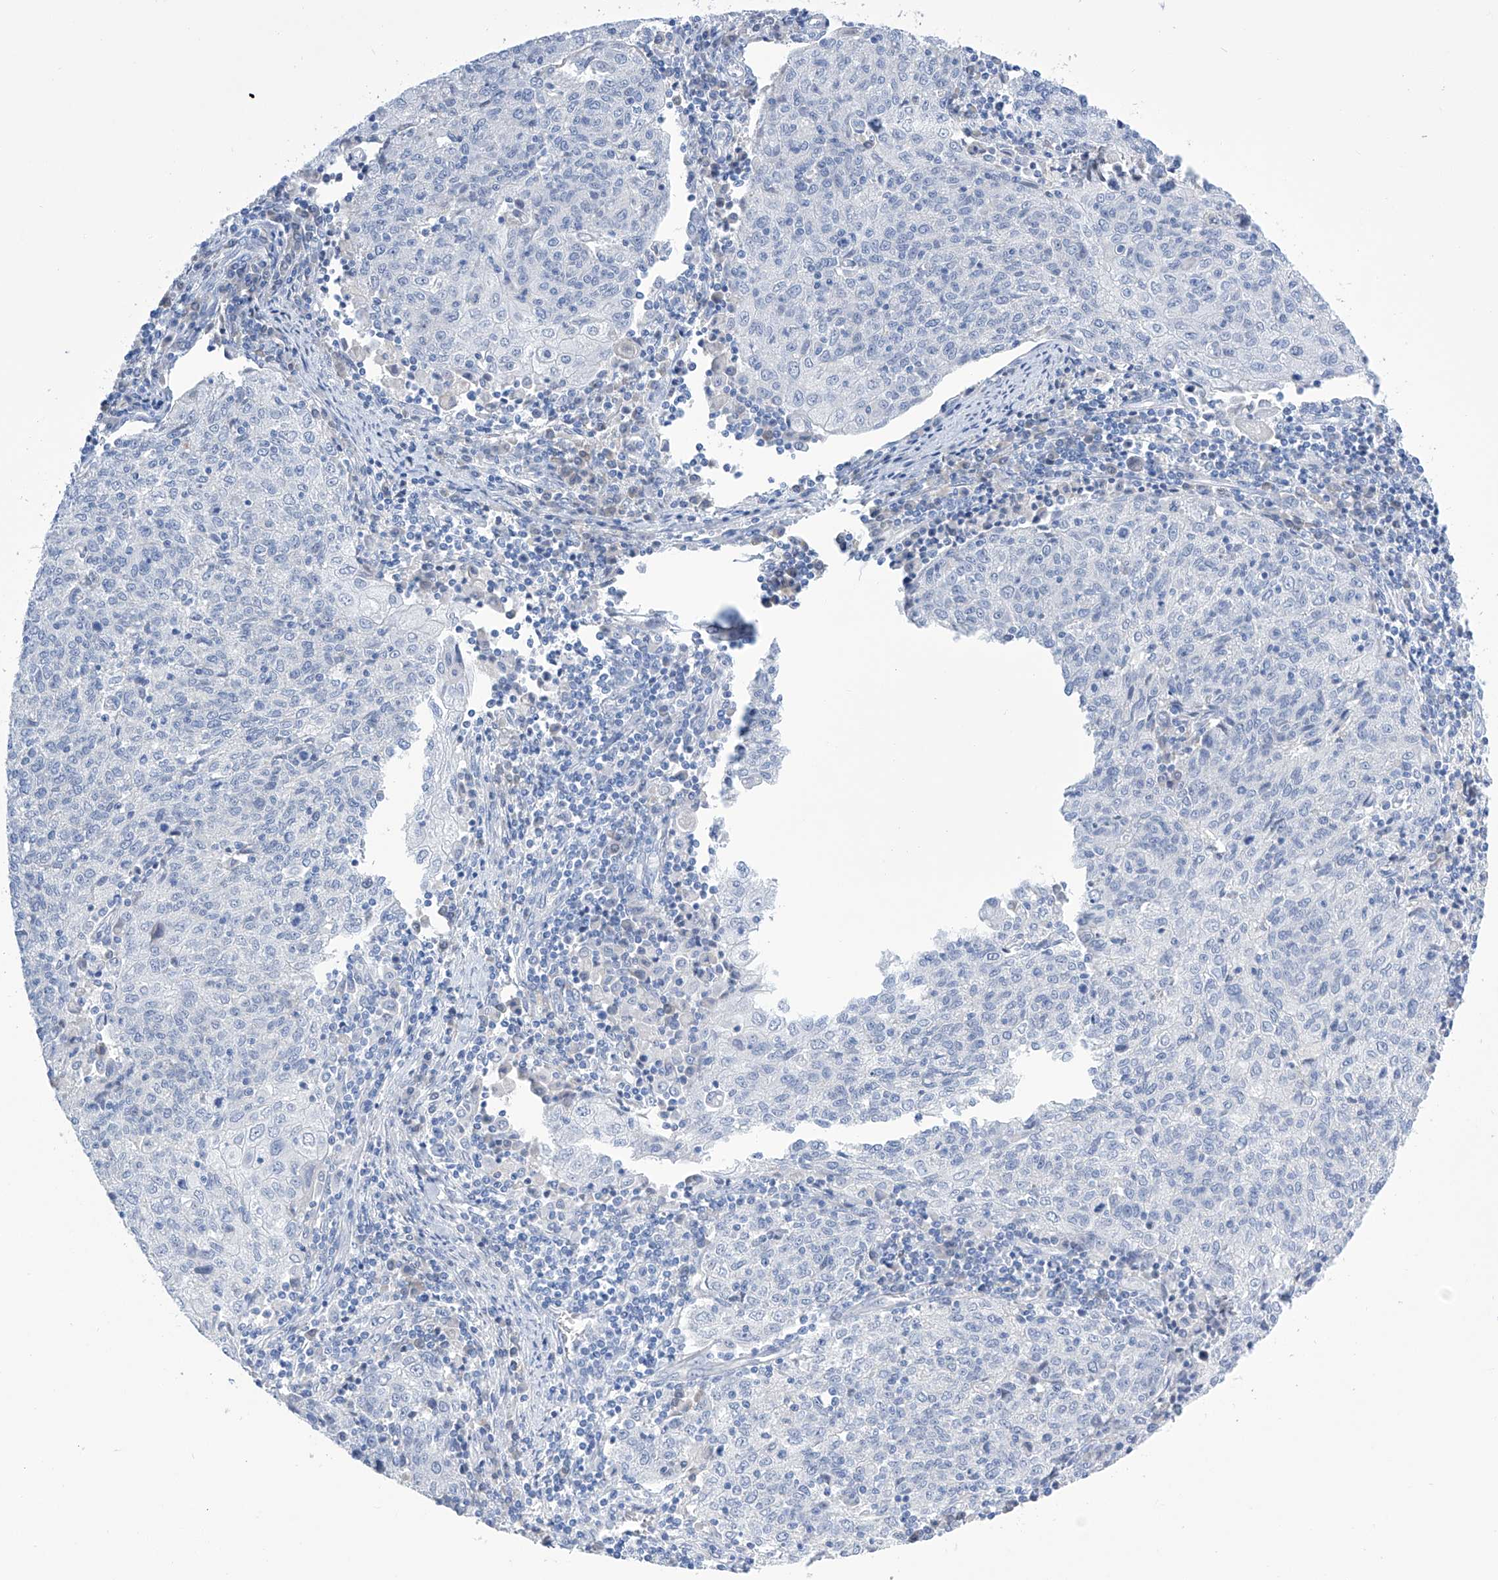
{"staining": {"intensity": "negative", "quantity": "none", "location": "none"}, "tissue": "cervical cancer", "cell_type": "Tumor cells", "image_type": "cancer", "snomed": [{"axis": "morphology", "description": "Squamous cell carcinoma, NOS"}, {"axis": "topography", "description": "Cervix"}], "caption": "Protein analysis of cervical squamous cell carcinoma displays no significant expression in tumor cells.", "gene": "PGM3", "patient": {"sex": "female", "age": 48}}